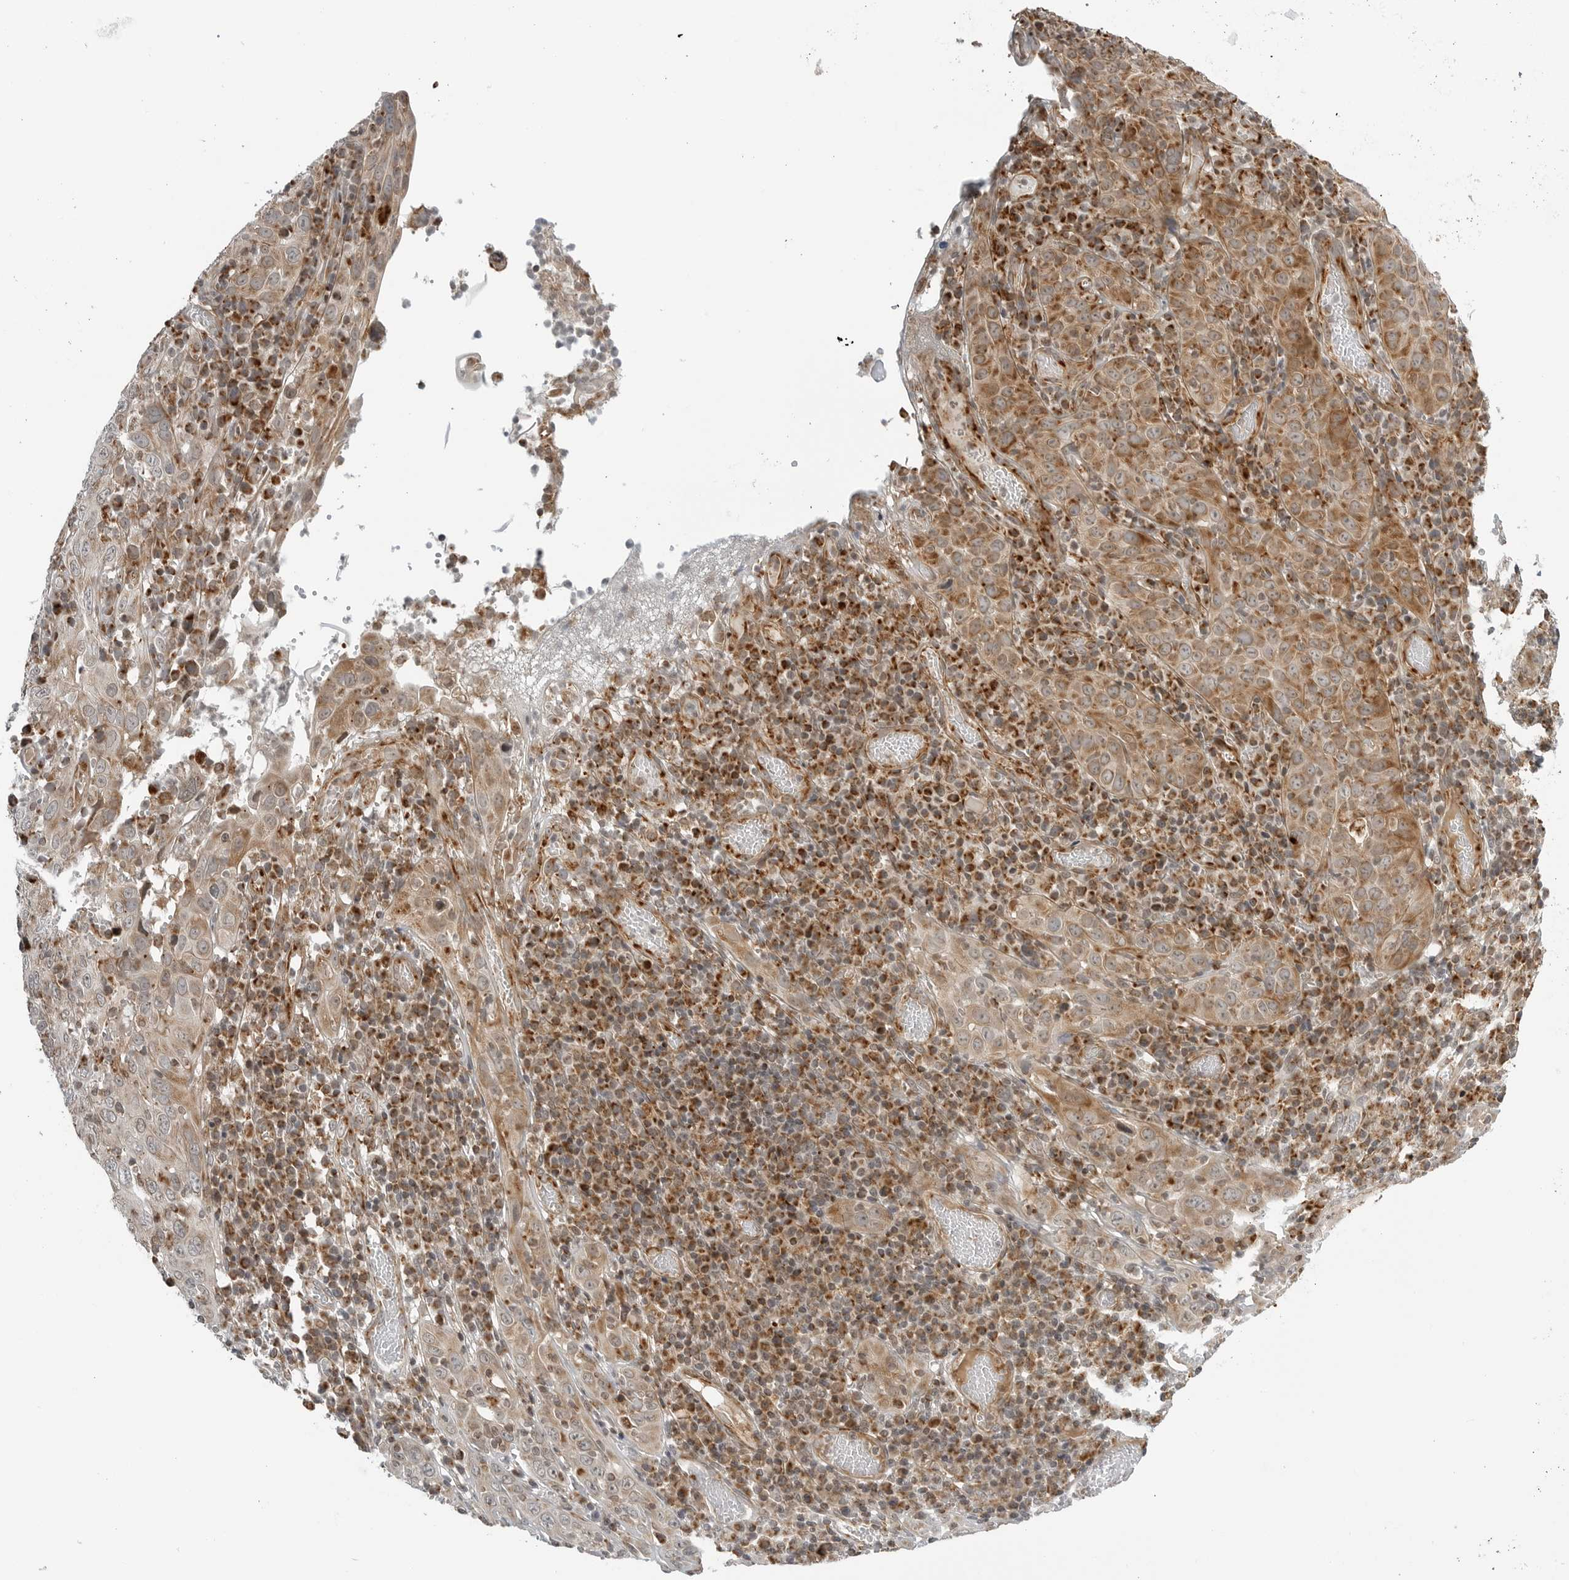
{"staining": {"intensity": "moderate", "quantity": ">75%", "location": "cytoplasmic/membranous"}, "tissue": "cervical cancer", "cell_type": "Tumor cells", "image_type": "cancer", "snomed": [{"axis": "morphology", "description": "Squamous cell carcinoma, NOS"}, {"axis": "topography", "description": "Cervix"}], "caption": "Immunohistochemical staining of cervical squamous cell carcinoma reveals moderate cytoplasmic/membranous protein expression in about >75% of tumor cells.", "gene": "PEX2", "patient": {"sex": "female", "age": 46}}